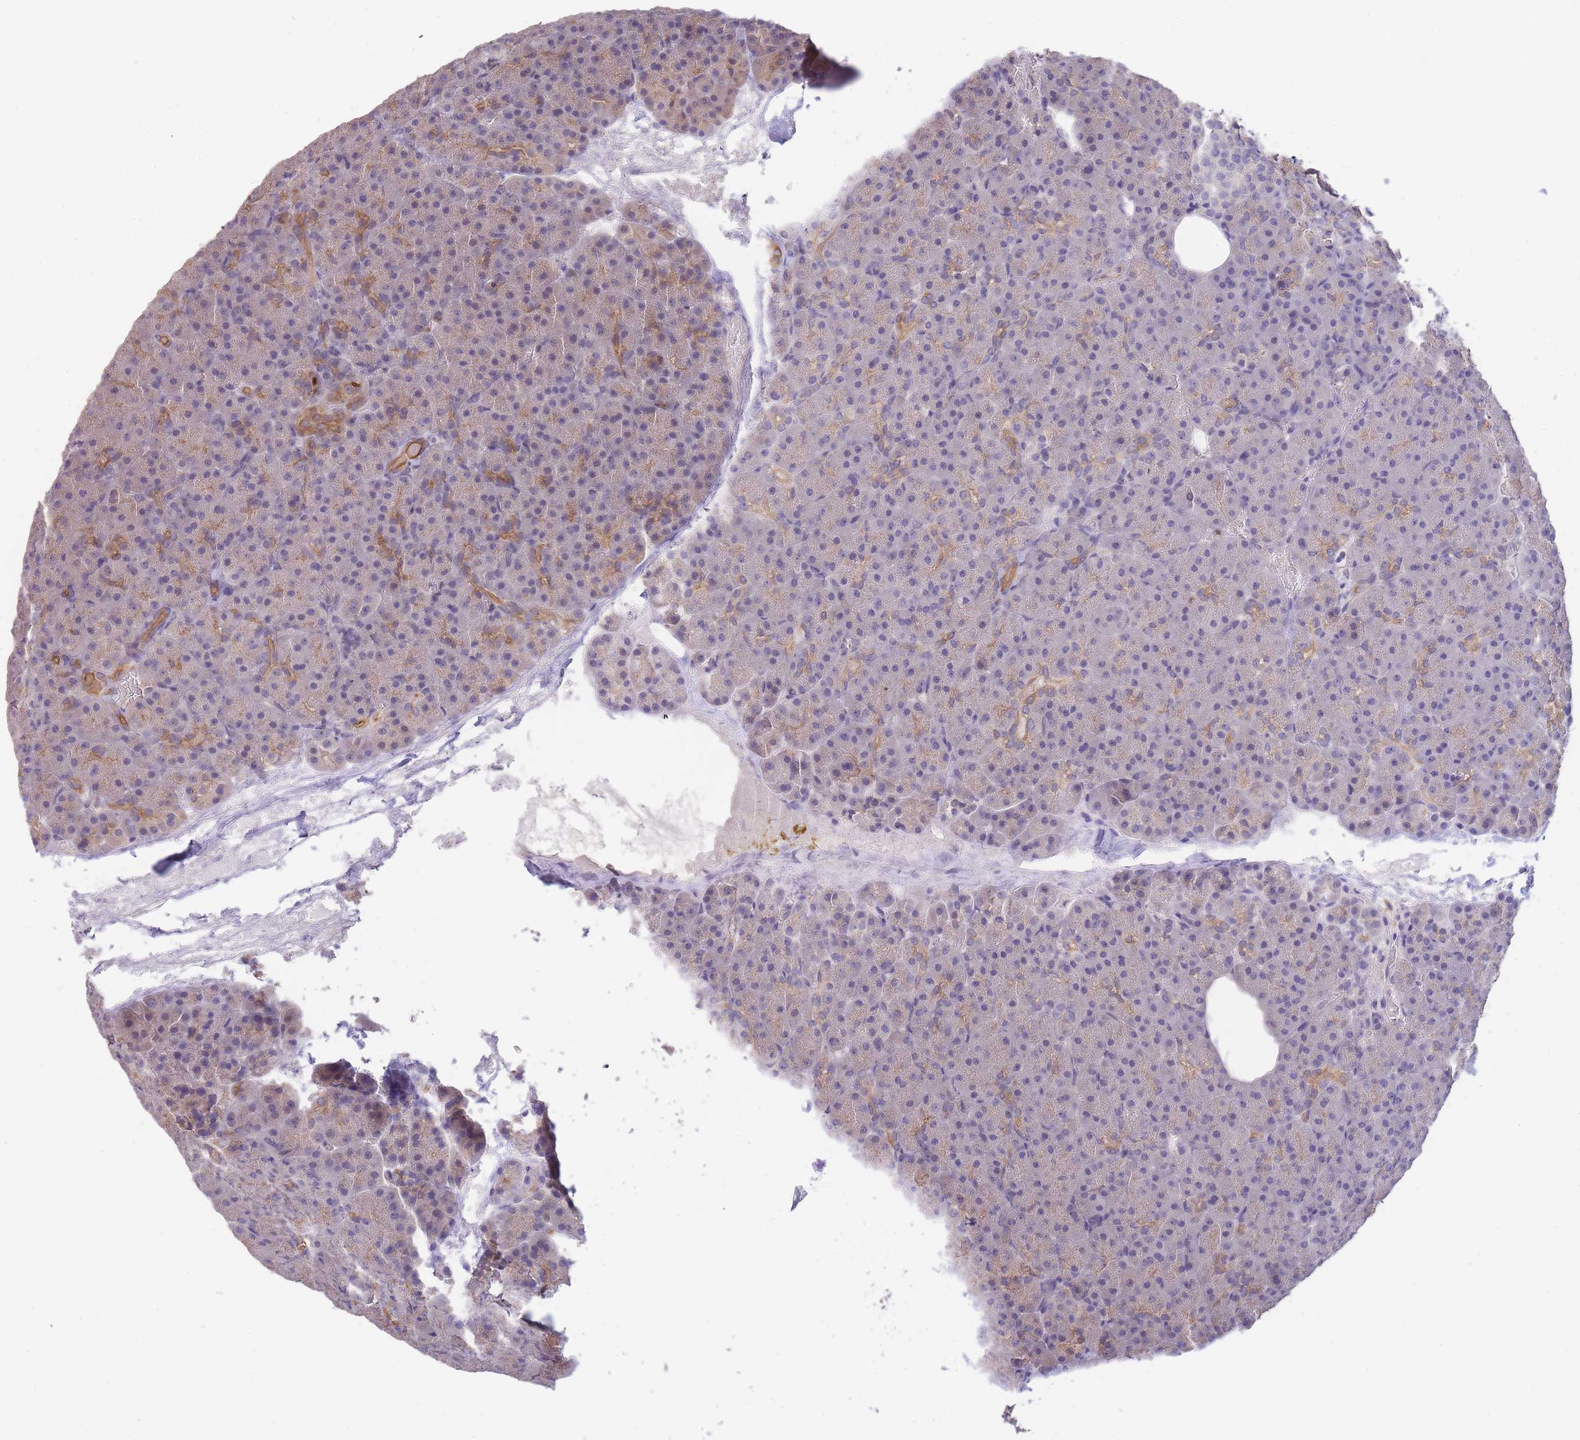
{"staining": {"intensity": "moderate", "quantity": "<25%", "location": "cytoplasmic/membranous"}, "tissue": "pancreas", "cell_type": "Exocrine glandular cells", "image_type": "normal", "snomed": [{"axis": "morphology", "description": "Normal tissue, NOS"}, {"axis": "topography", "description": "Pancreas"}], "caption": "The histopathology image demonstrates a brown stain indicating the presence of a protein in the cytoplasmic/membranous of exocrine glandular cells in pancreas.", "gene": "SMC6", "patient": {"sex": "female", "age": 74}}